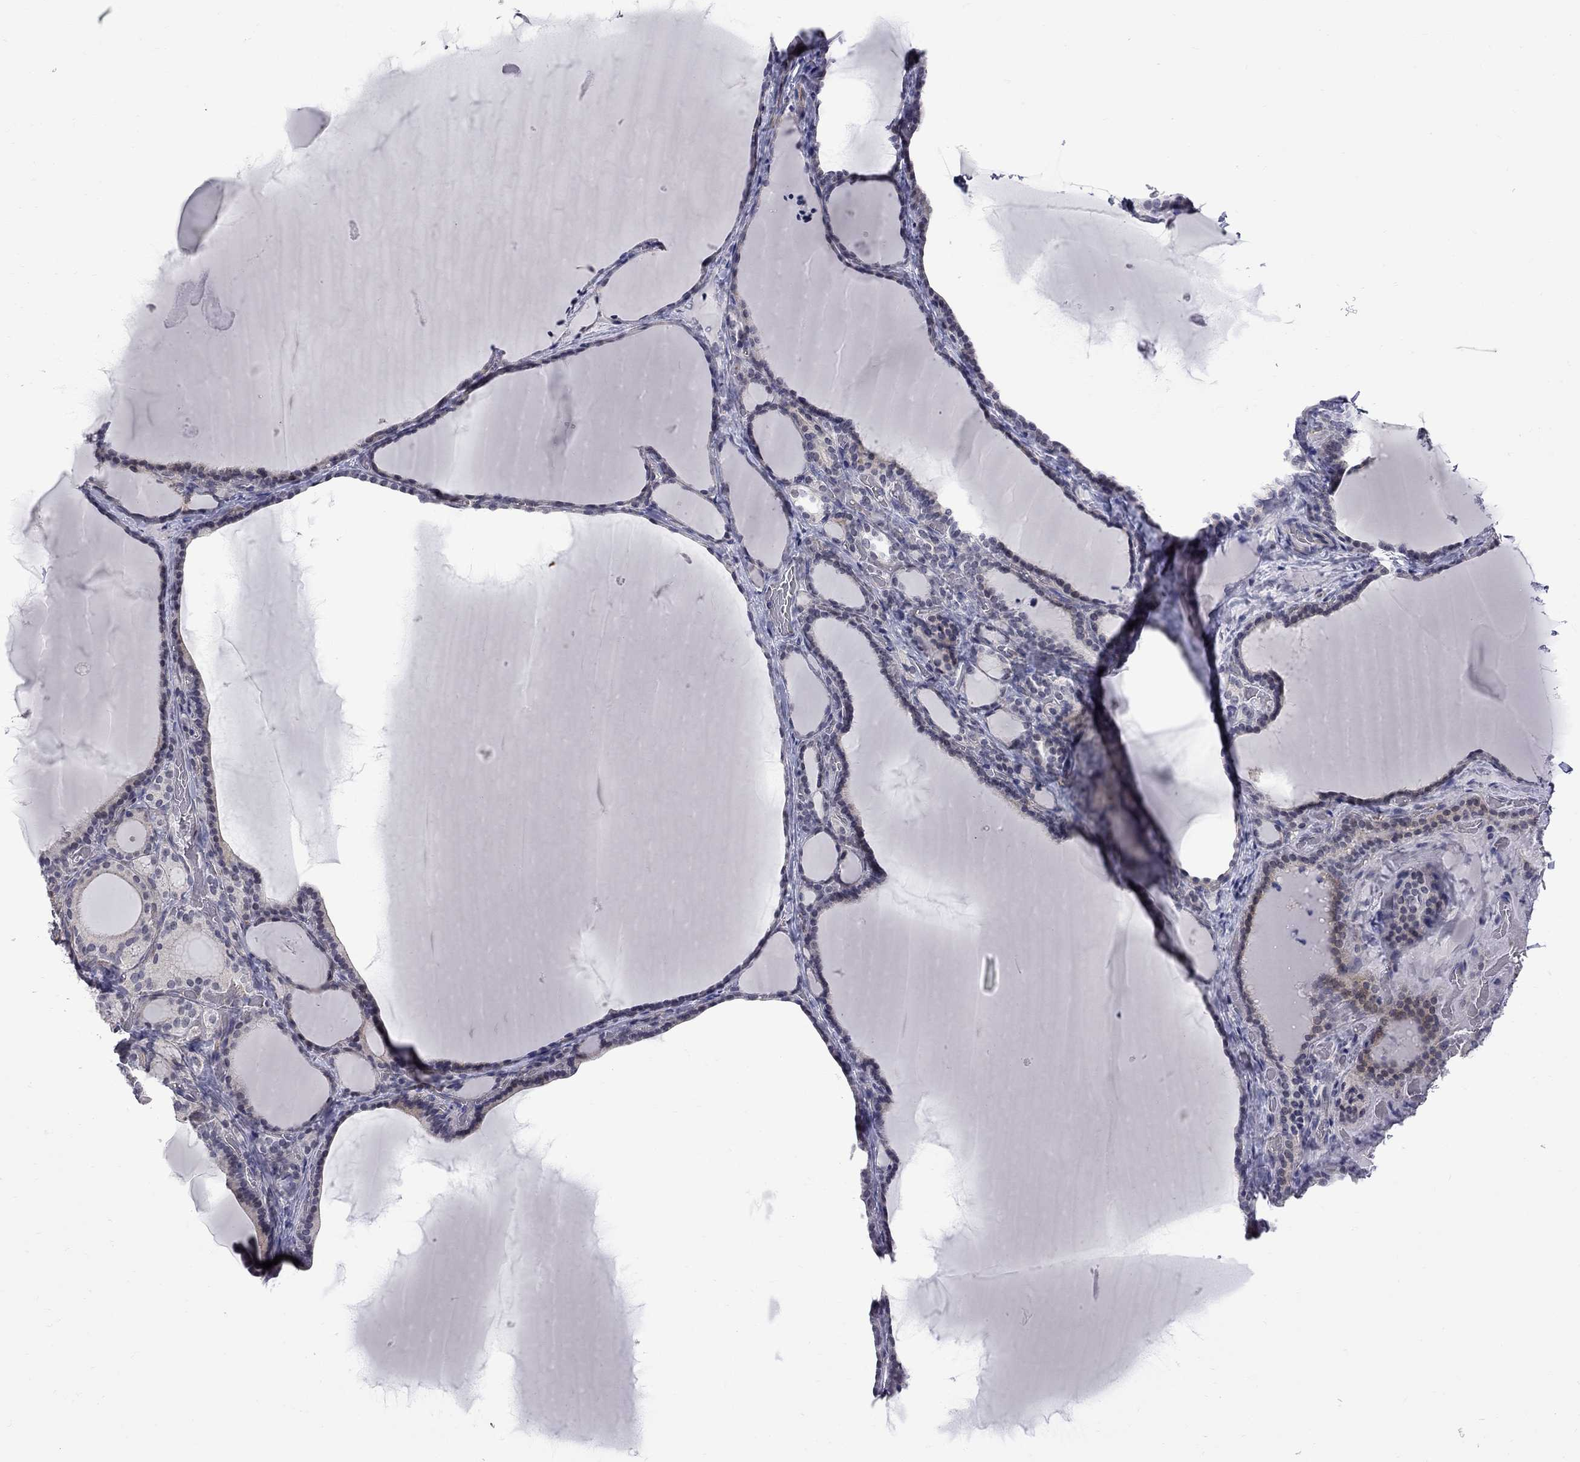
{"staining": {"intensity": "negative", "quantity": "none", "location": "none"}, "tissue": "thyroid gland", "cell_type": "Glandular cells", "image_type": "normal", "snomed": [{"axis": "morphology", "description": "Normal tissue, NOS"}, {"axis": "morphology", "description": "Hyperplasia, NOS"}, {"axis": "topography", "description": "Thyroid gland"}], "caption": "Human thyroid gland stained for a protein using immunohistochemistry reveals no staining in glandular cells.", "gene": "GSG1L", "patient": {"sex": "female", "age": 27}}